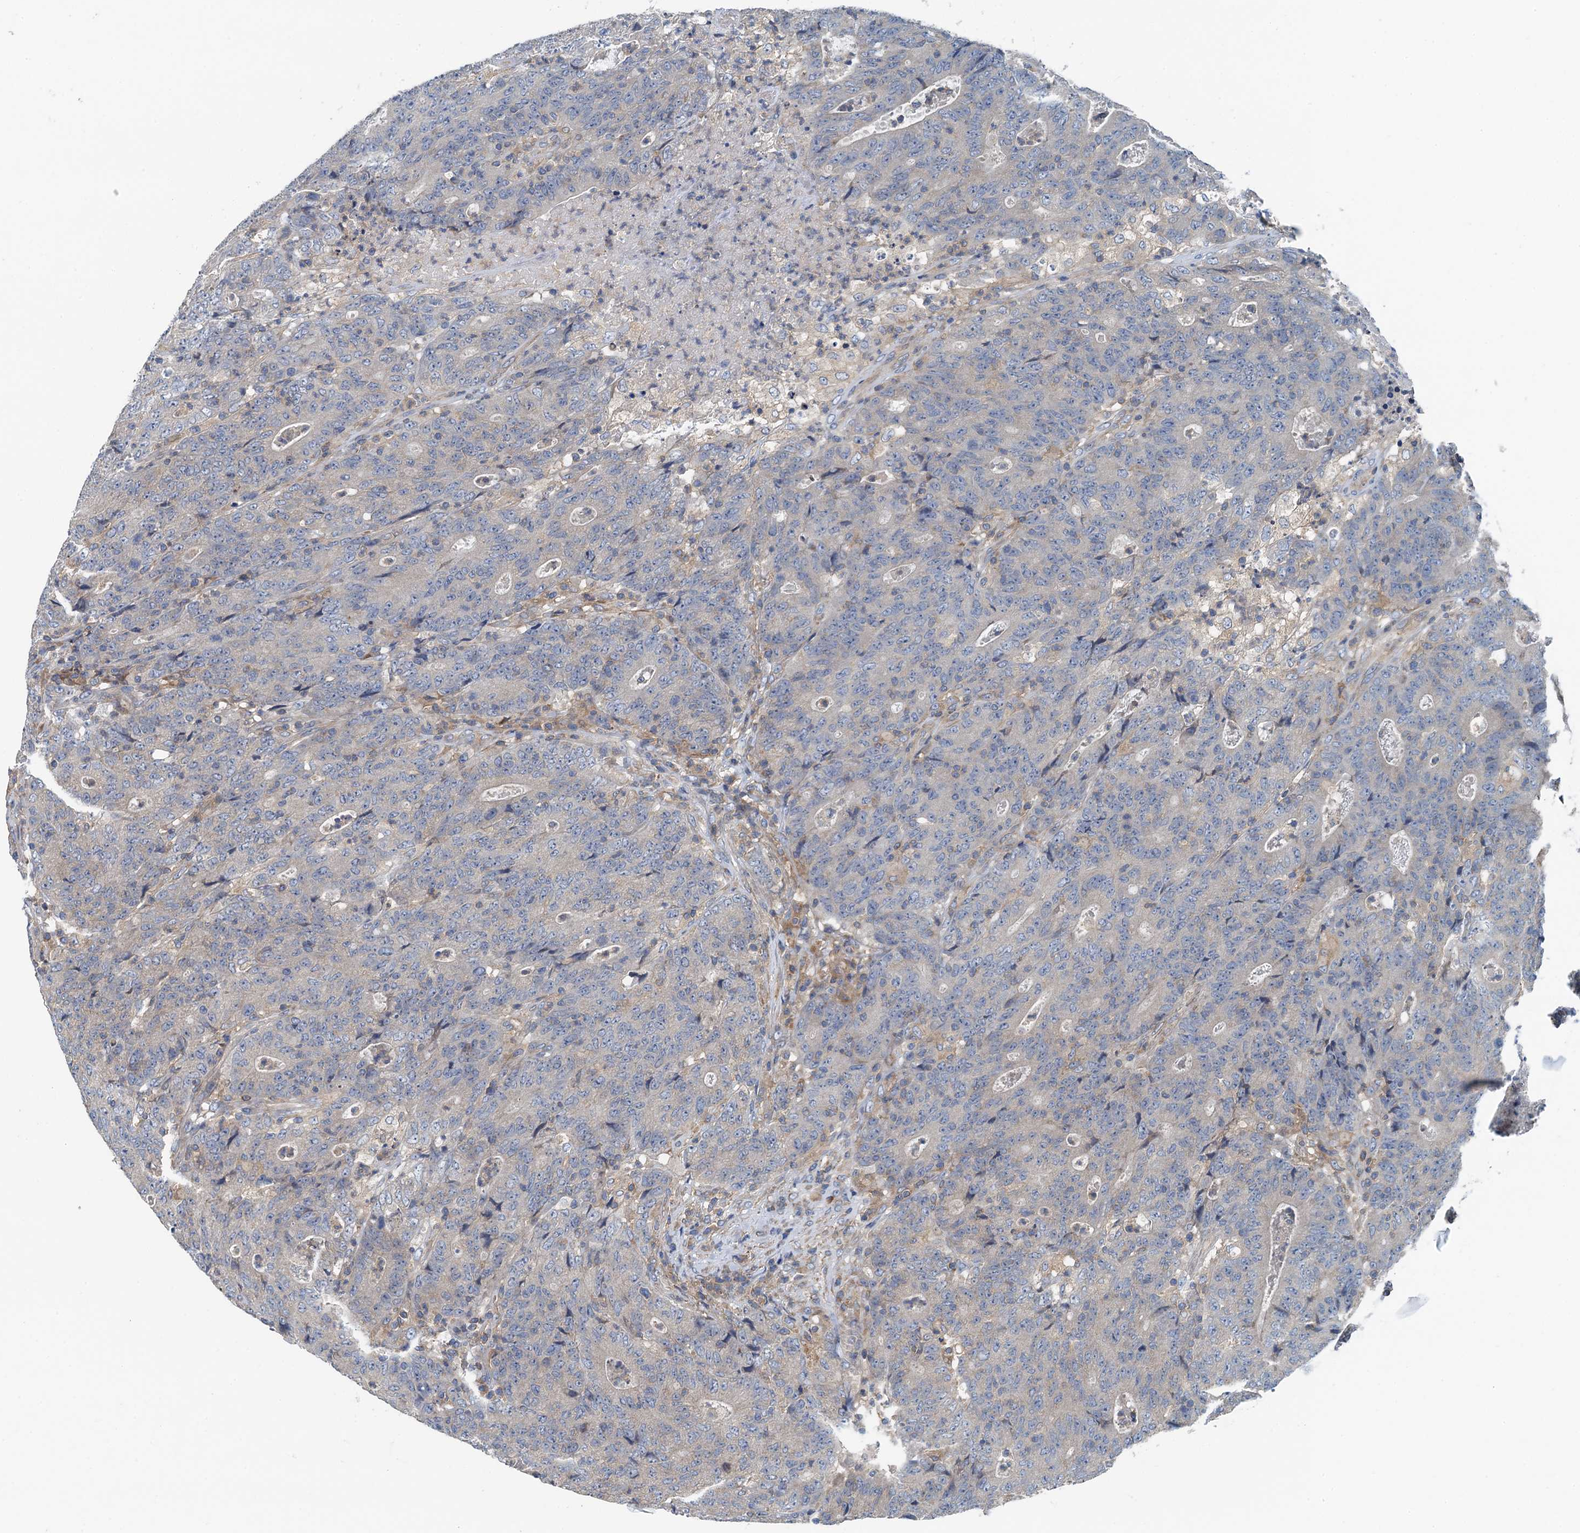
{"staining": {"intensity": "negative", "quantity": "none", "location": "none"}, "tissue": "colorectal cancer", "cell_type": "Tumor cells", "image_type": "cancer", "snomed": [{"axis": "morphology", "description": "Adenocarcinoma, NOS"}, {"axis": "topography", "description": "Colon"}], "caption": "Immunohistochemical staining of human colorectal cancer demonstrates no significant positivity in tumor cells. Brightfield microscopy of immunohistochemistry stained with DAB (3,3'-diaminobenzidine) (brown) and hematoxylin (blue), captured at high magnification.", "gene": "PPP1R14D", "patient": {"sex": "female", "age": 75}}